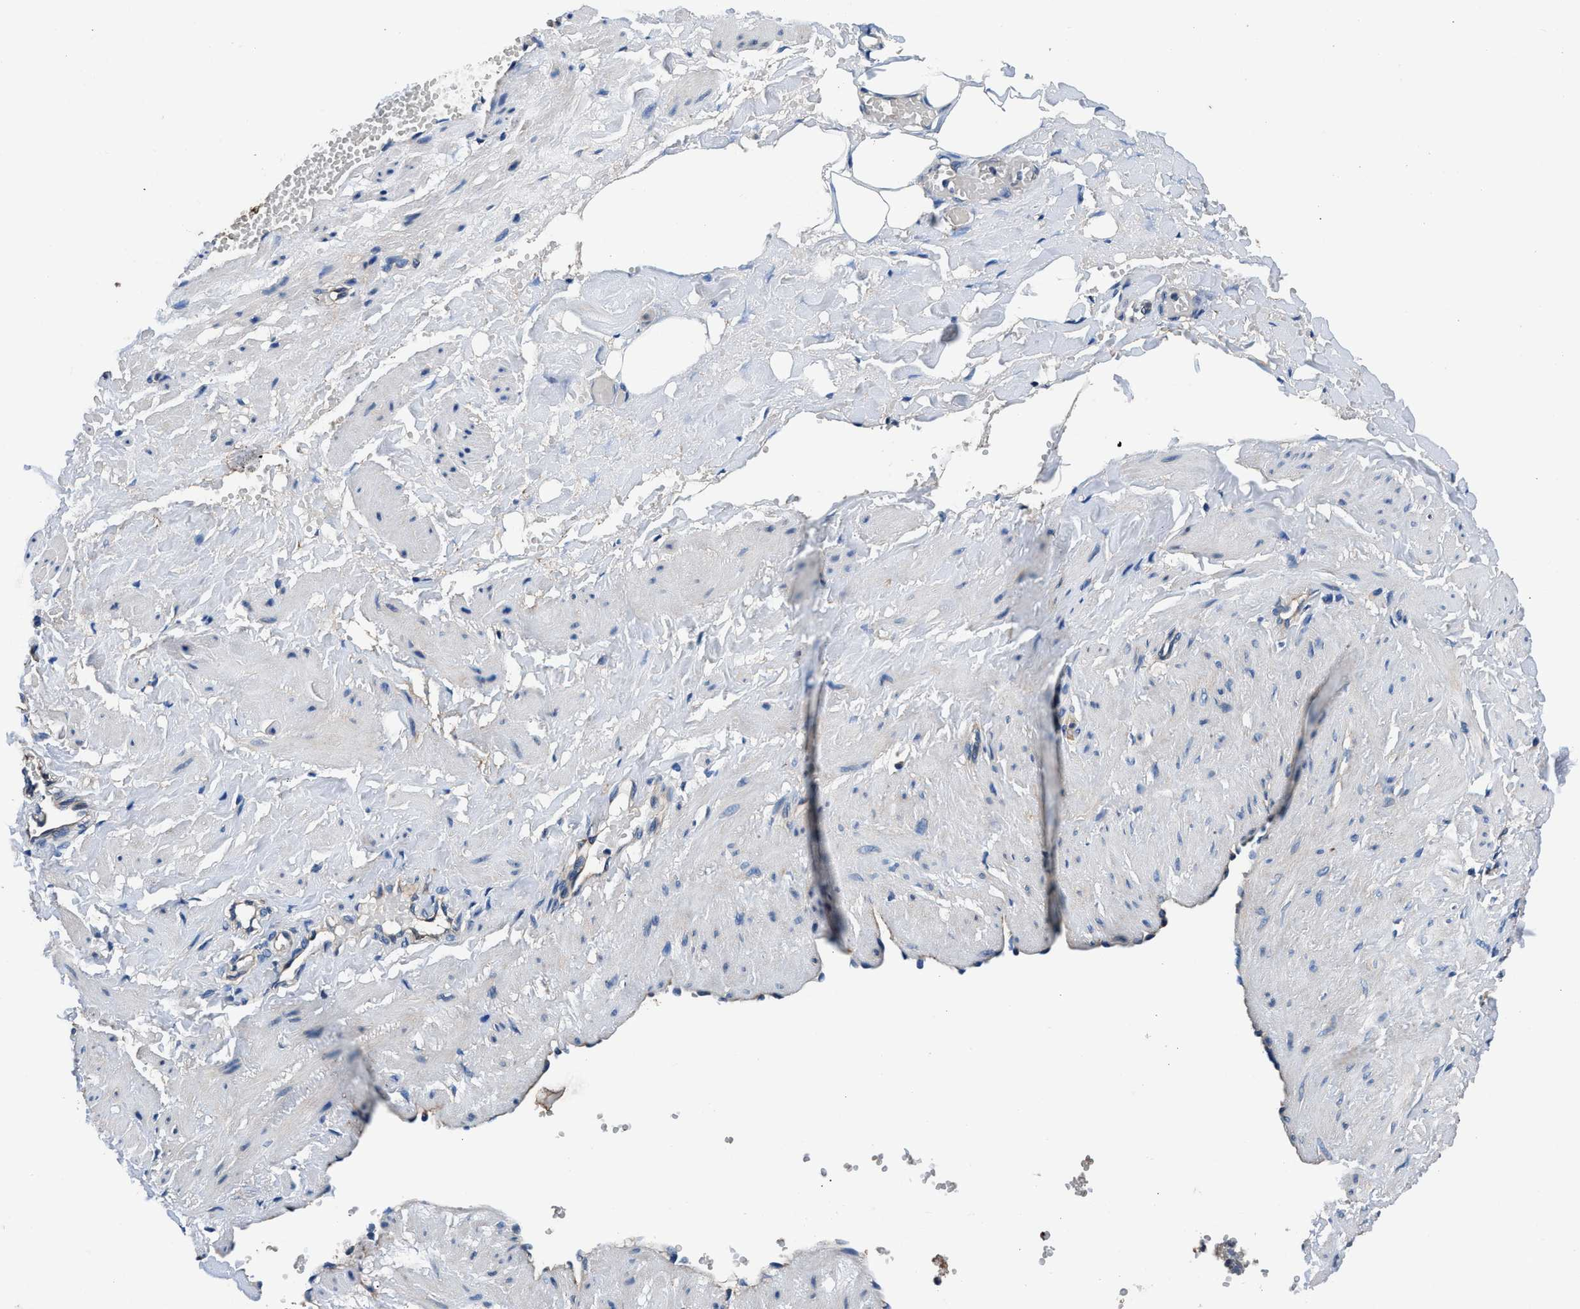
{"staining": {"intensity": "moderate", "quantity": ">75%", "location": "cytoplasmic/membranous,nuclear"}, "tissue": "adipose tissue", "cell_type": "Adipocytes", "image_type": "normal", "snomed": [{"axis": "morphology", "description": "Normal tissue, NOS"}, {"axis": "topography", "description": "Soft tissue"}, {"axis": "topography", "description": "Vascular tissue"}], "caption": "The micrograph reveals immunohistochemical staining of normal adipose tissue. There is moderate cytoplasmic/membranous,nuclear expression is seen in about >75% of adipocytes. Immunohistochemistry (ihc) stains the protein of interest in brown and the nuclei are stained blue.", "gene": "DHRS7B", "patient": {"sex": "female", "age": 35}}